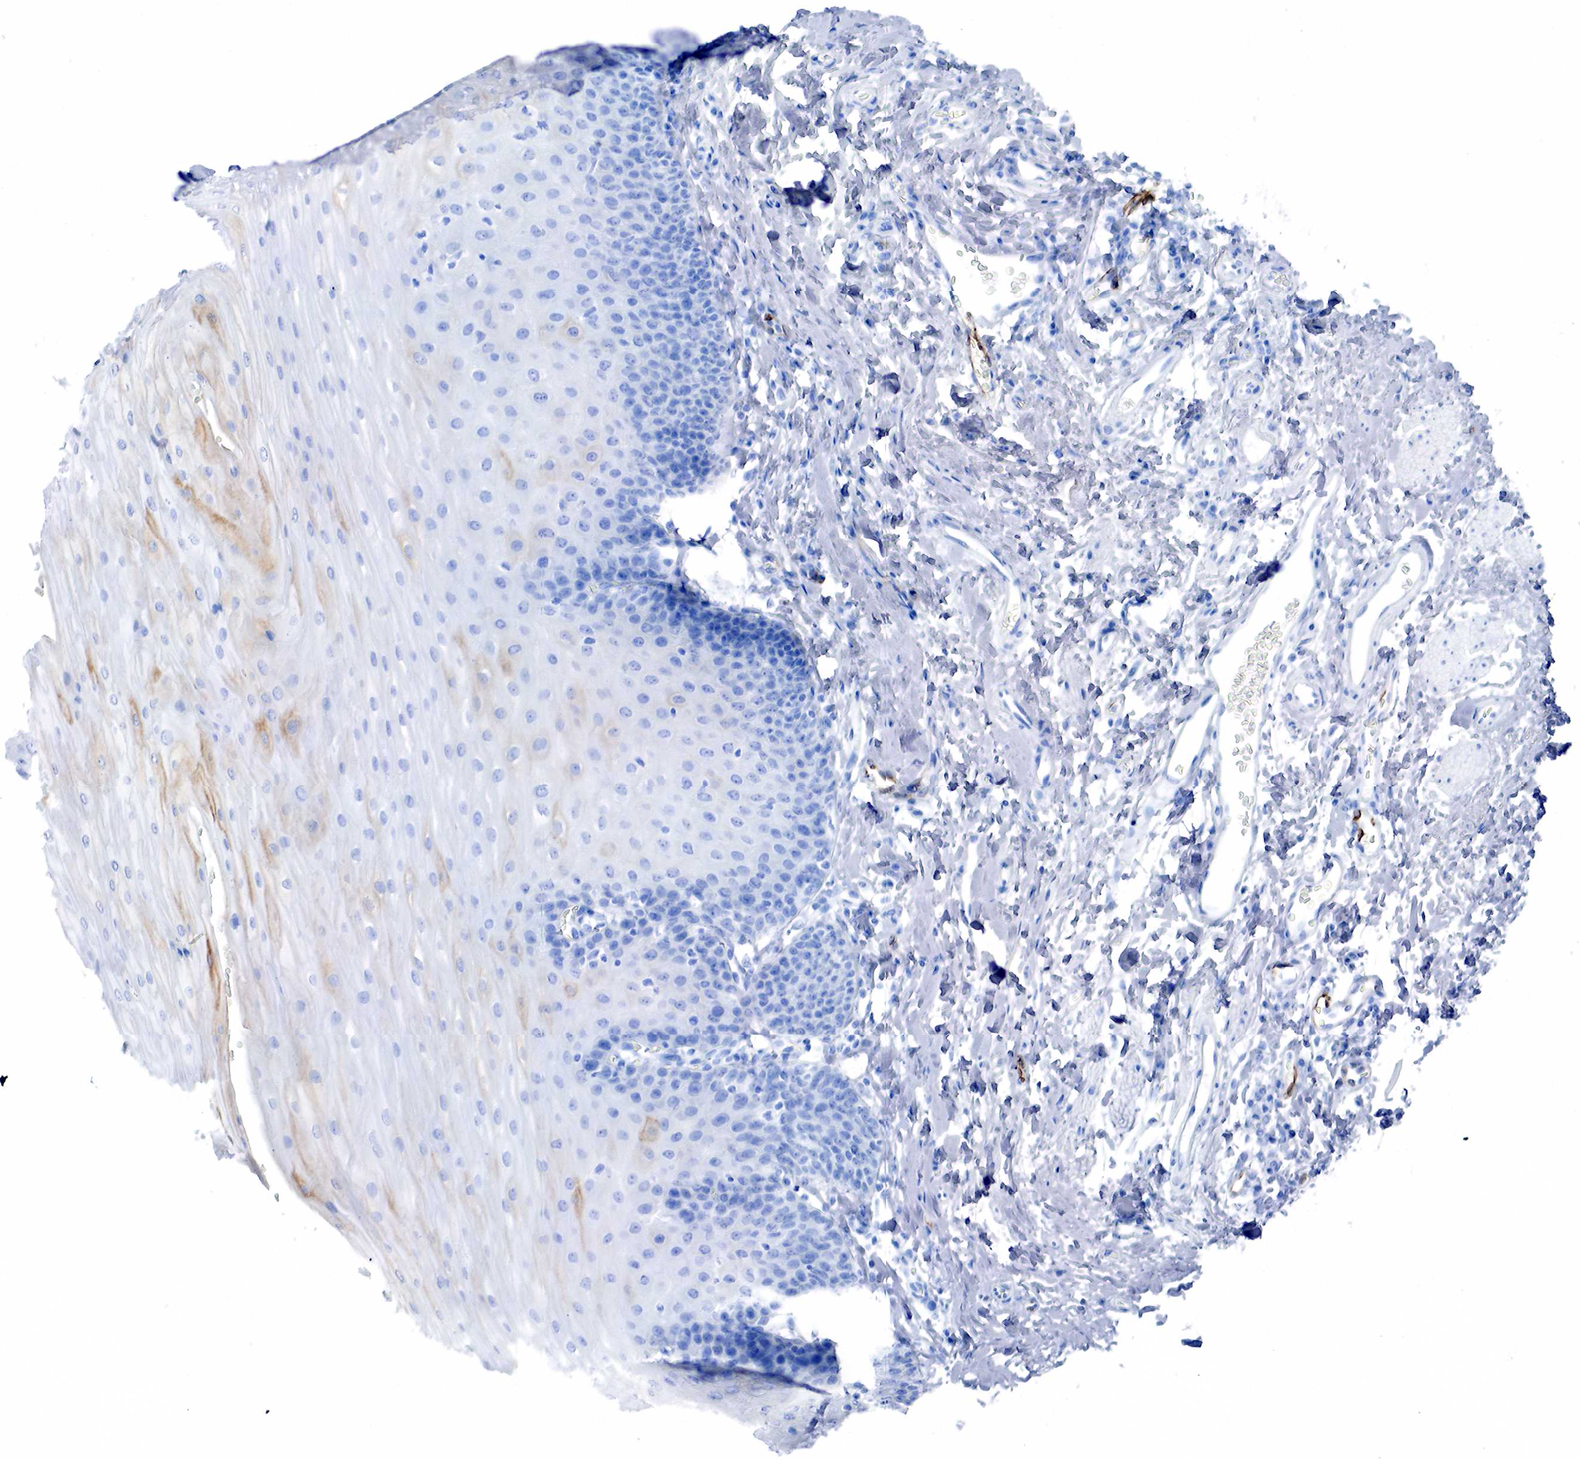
{"staining": {"intensity": "moderate", "quantity": "25%-75%", "location": "cytoplasmic/membranous"}, "tissue": "esophagus", "cell_type": "Squamous epithelial cells", "image_type": "normal", "snomed": [{"axis": "morphology", "description": "Normal tissue, NOS"}, {"axis": "topography", "description": "Esophagus"}], "caption": "Esophagus stained with immunohistochemistry (IHC) shows moderate cytoplasmic/membranous staining in about 25%-75% of squamous epithelial cells.", "gene": "KRT7", "patient": {"sex": "male", "age": 70}}